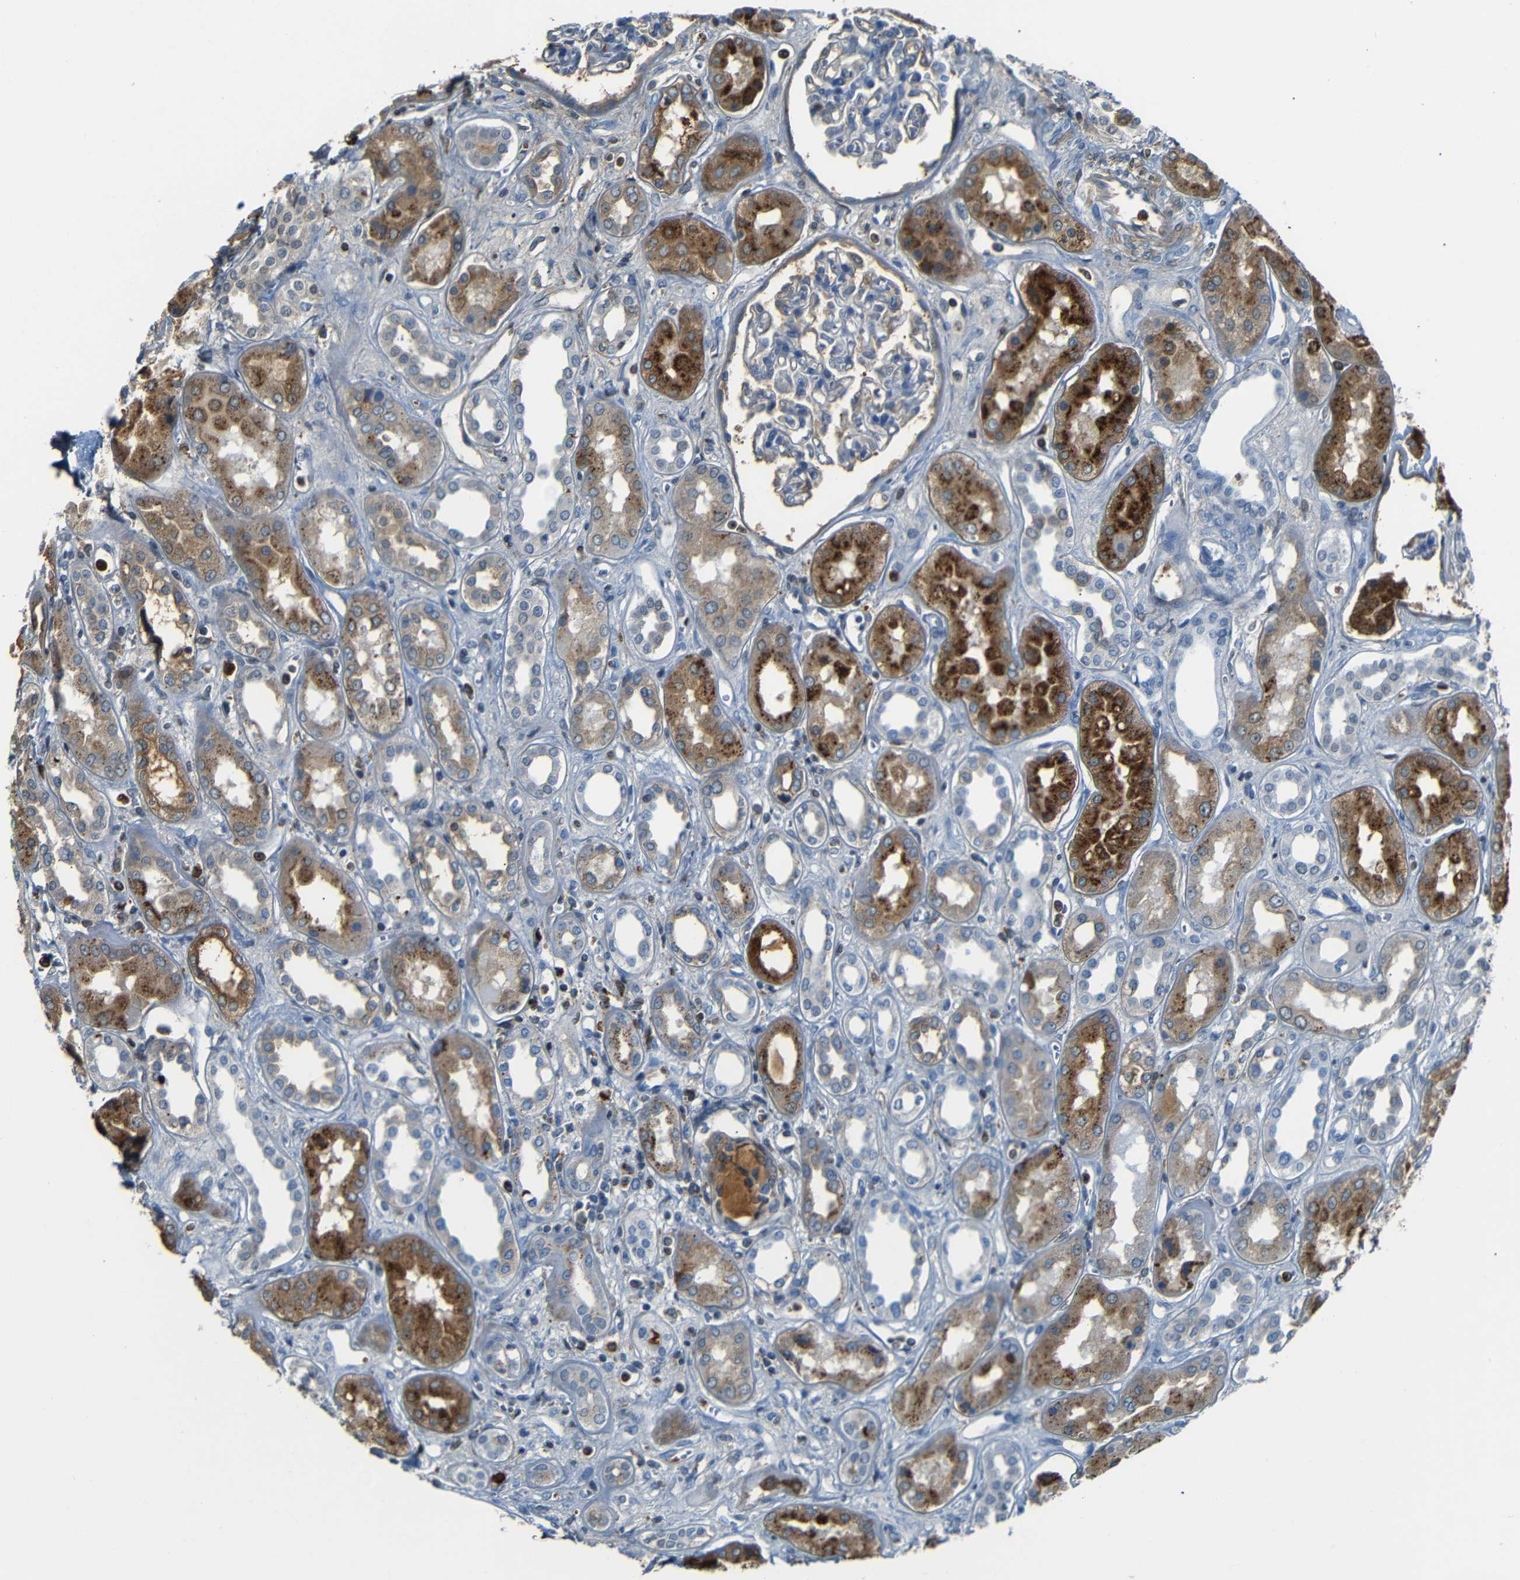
{"staining": {"intensity": "moderate", "quantity": "<25%", "location": "cytoplasmic/membranous"}, "tissue": "kidney", "cell_type": "Cells in glomeruli", "image_type": "normal", "snomed": [{"axis": "morphology", "description": "Normal tissue, NOS"}, {"axis": "topography", "description": "Kidney"}], "caption": "The micrograph exhibits immunohistochemical staining of normal kidney. There is moderate cytoplasmic/membranous expression is appreciated in about <25% of cells in glomeruli. Using DAB (3,3'-diaminobenzidine) (brown) and hematoxylin (blue) stains, captured at high magnification using brightfield microscopy.", "gene": "SERPINA1", "patient": {"sex": "male", "age": 59}}